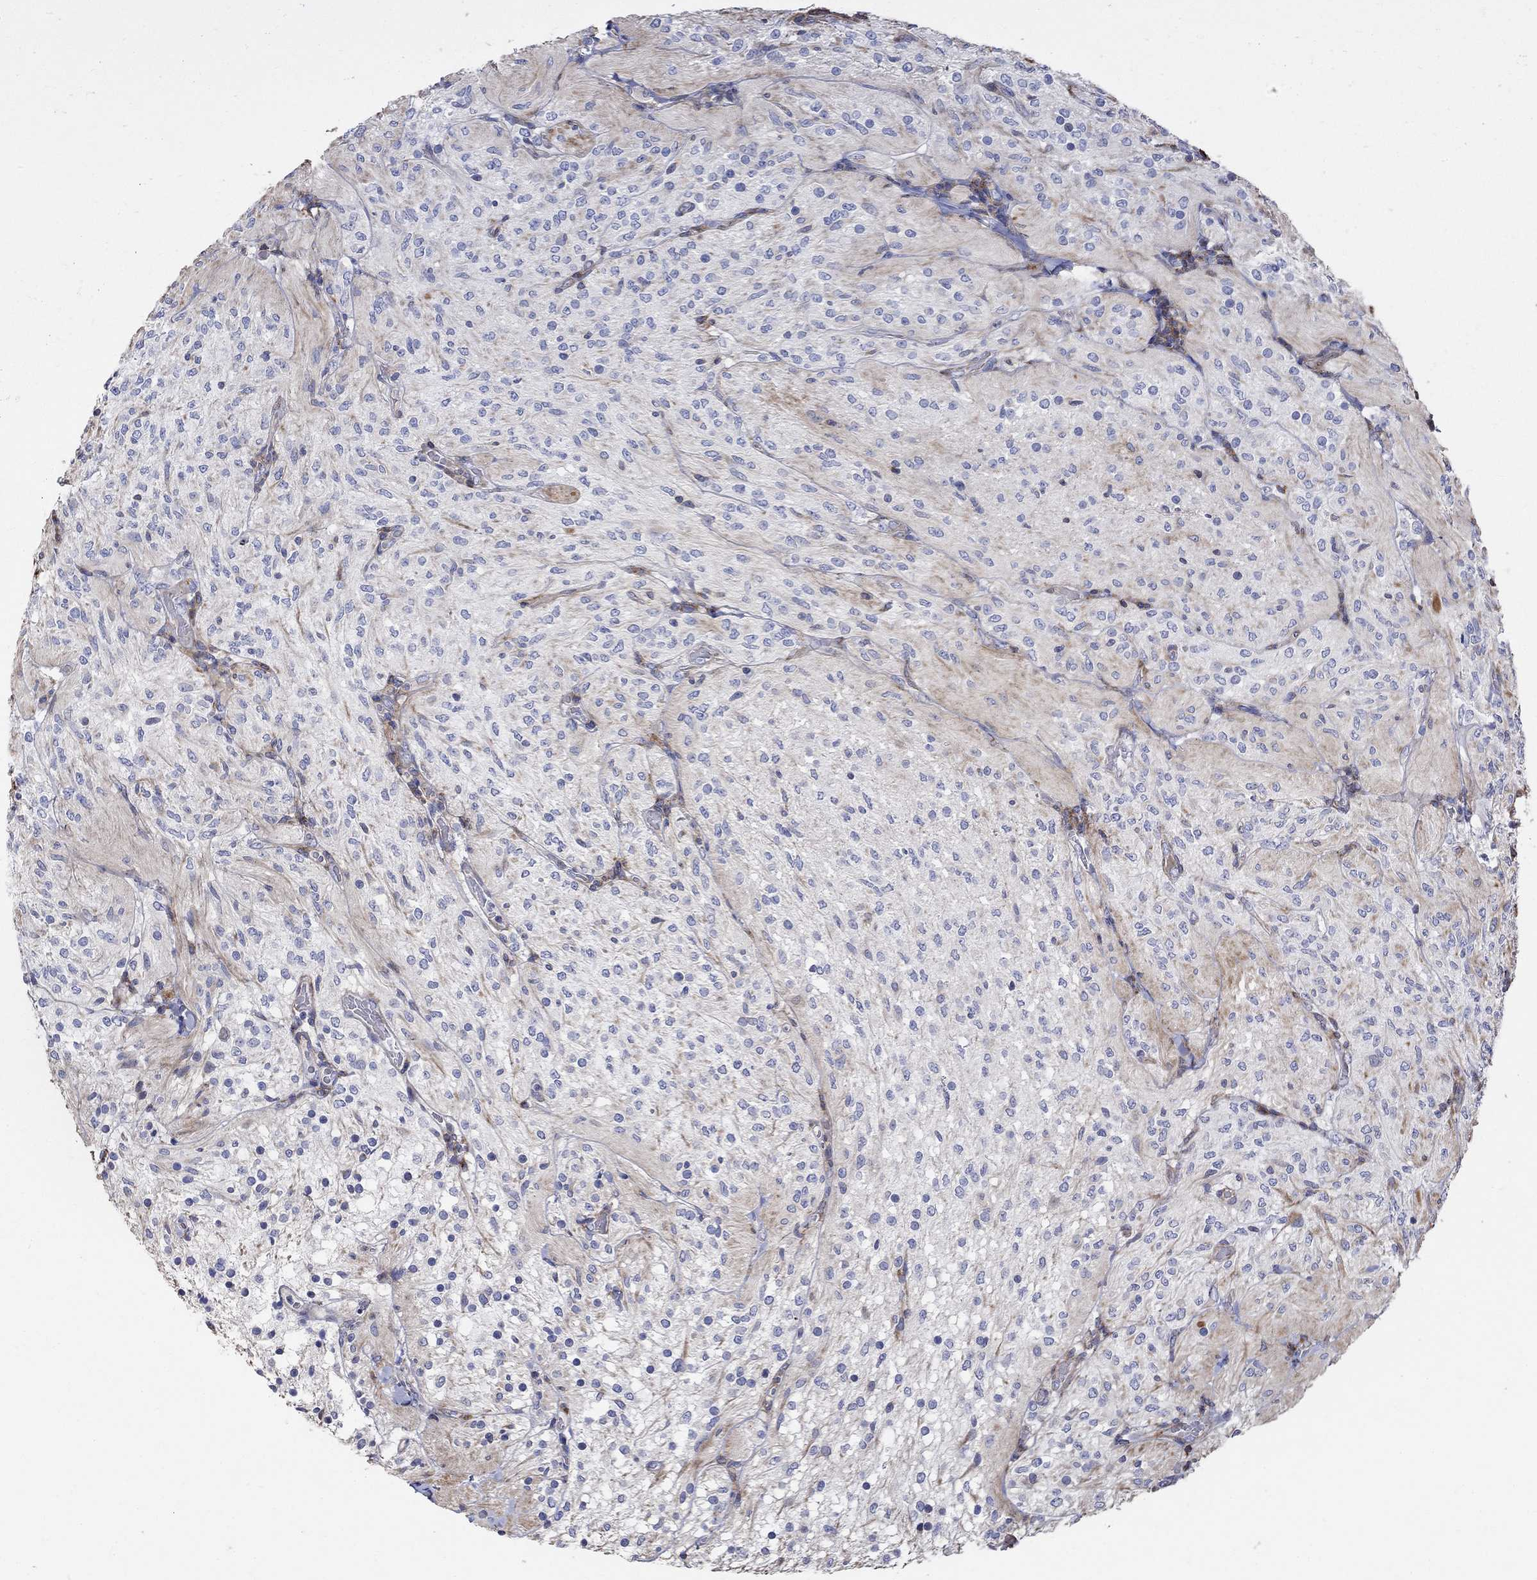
{"staining": {"intensity": "negative", "quantity": "none", "location": "none"}, "tissue": "glioma", "cell_type": "Tumor cells", "image_type": "cancer", "snomed": [{"axis": "morphology", "description": "Glioma, malignant, Low grade"}, {"axis": "topography", "description": "Brain"}], "caption": "High power microscopy image of an immunohistochemistry micrograph of malignant low-grade glioma, revealing no significant staining in tumor cells.", "gene": "NPHP1", "patient": {"sex": "male", "age": 3}}